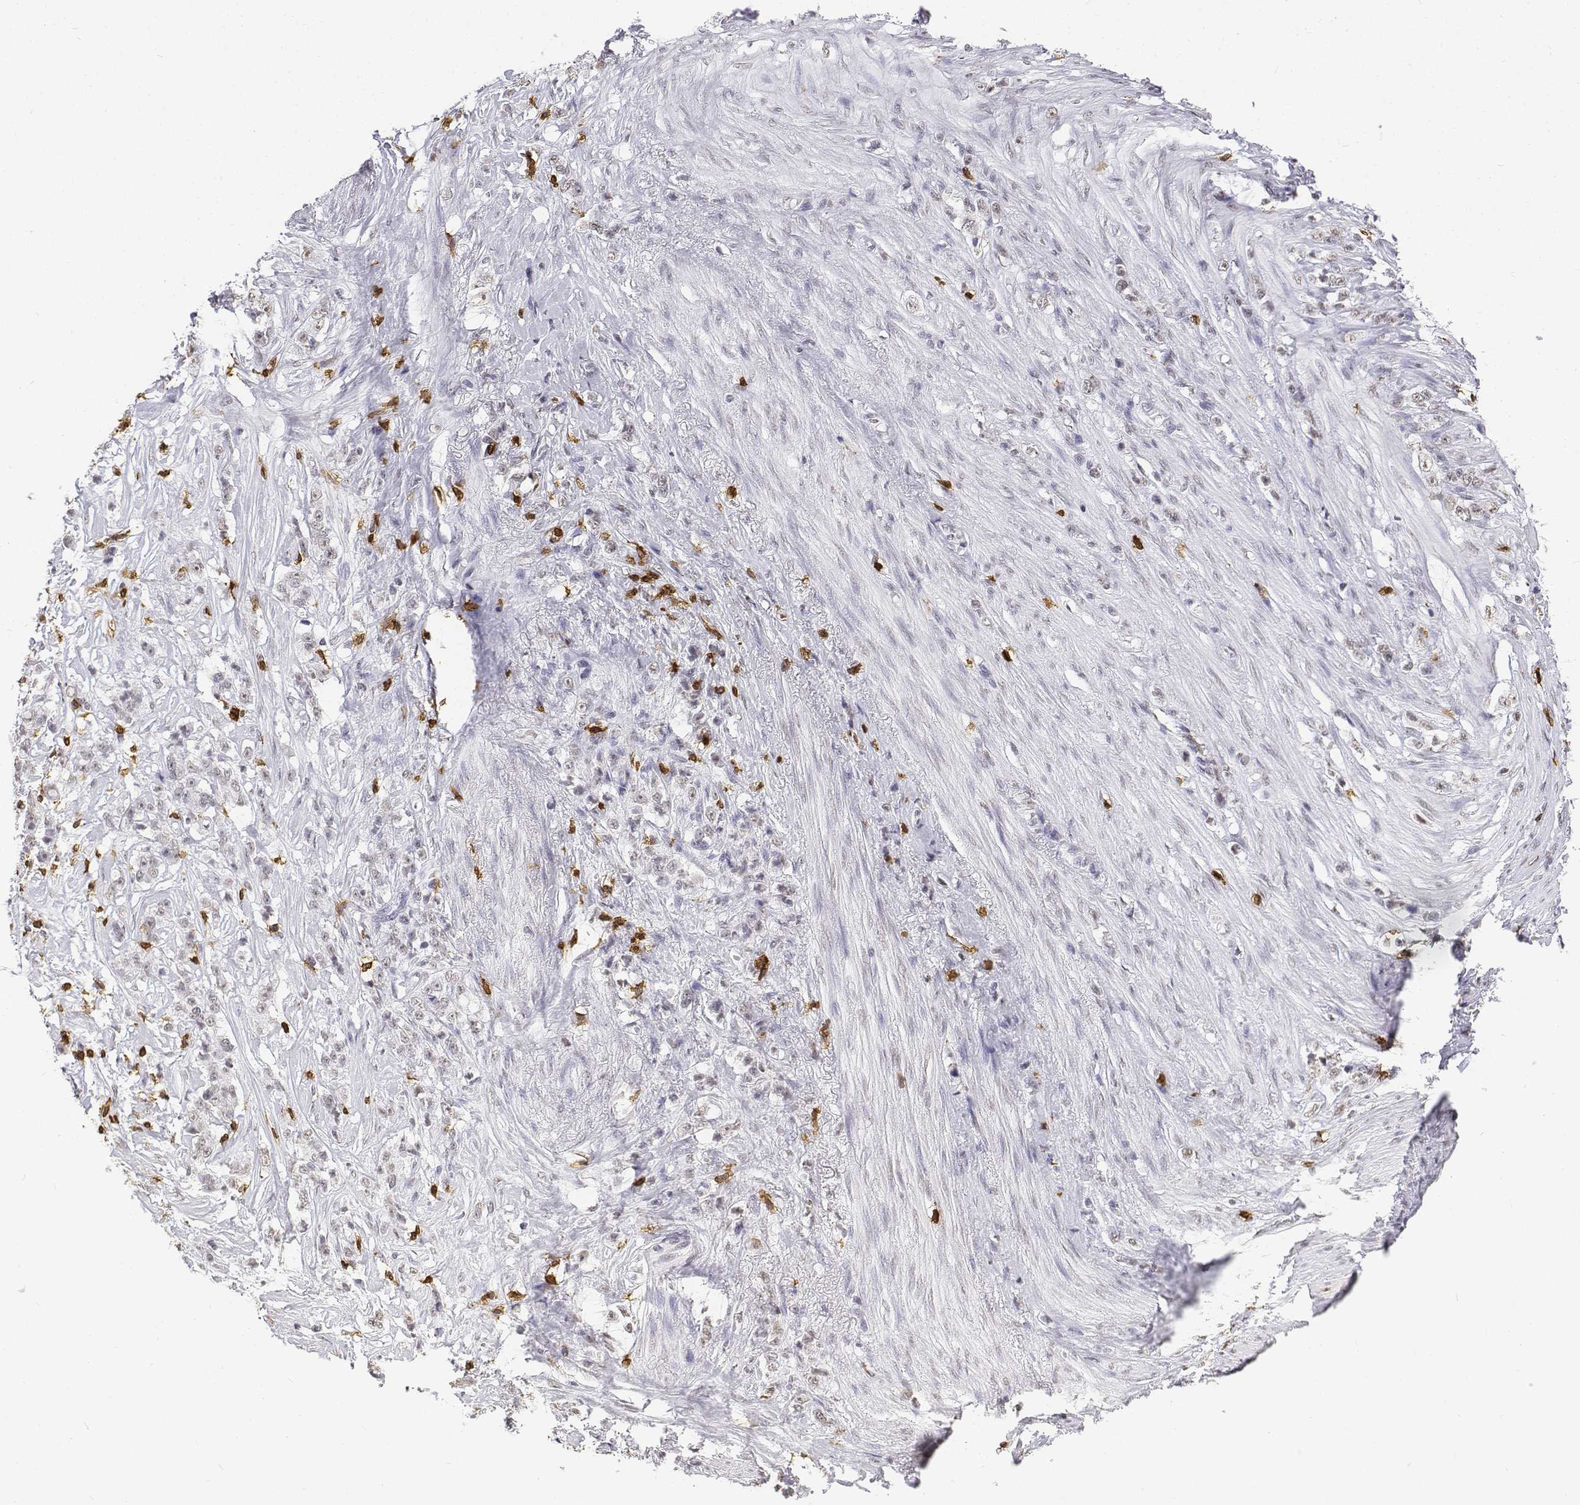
{"staining": {"intensity": "negative", "quantity": "none", "location": "none"}, "tissue": "stomach cancer", "cell_type": "Tumor cells", "image_type": "cancer", "snomed": [{"axis": "morphology", "description": "Adenocarcinoma, NOS"}, {"axis": "topography", "description": "Stomach, lower"}], "caption": "Immunohistochemistry (IHC) histopathology image of stomach cancer (adenocarcinoma) stained for a protein (brown), which exhibits no expression in tumor cells.", "gene": "CD3E", "patient": {"sex": "male", "age": 88}}